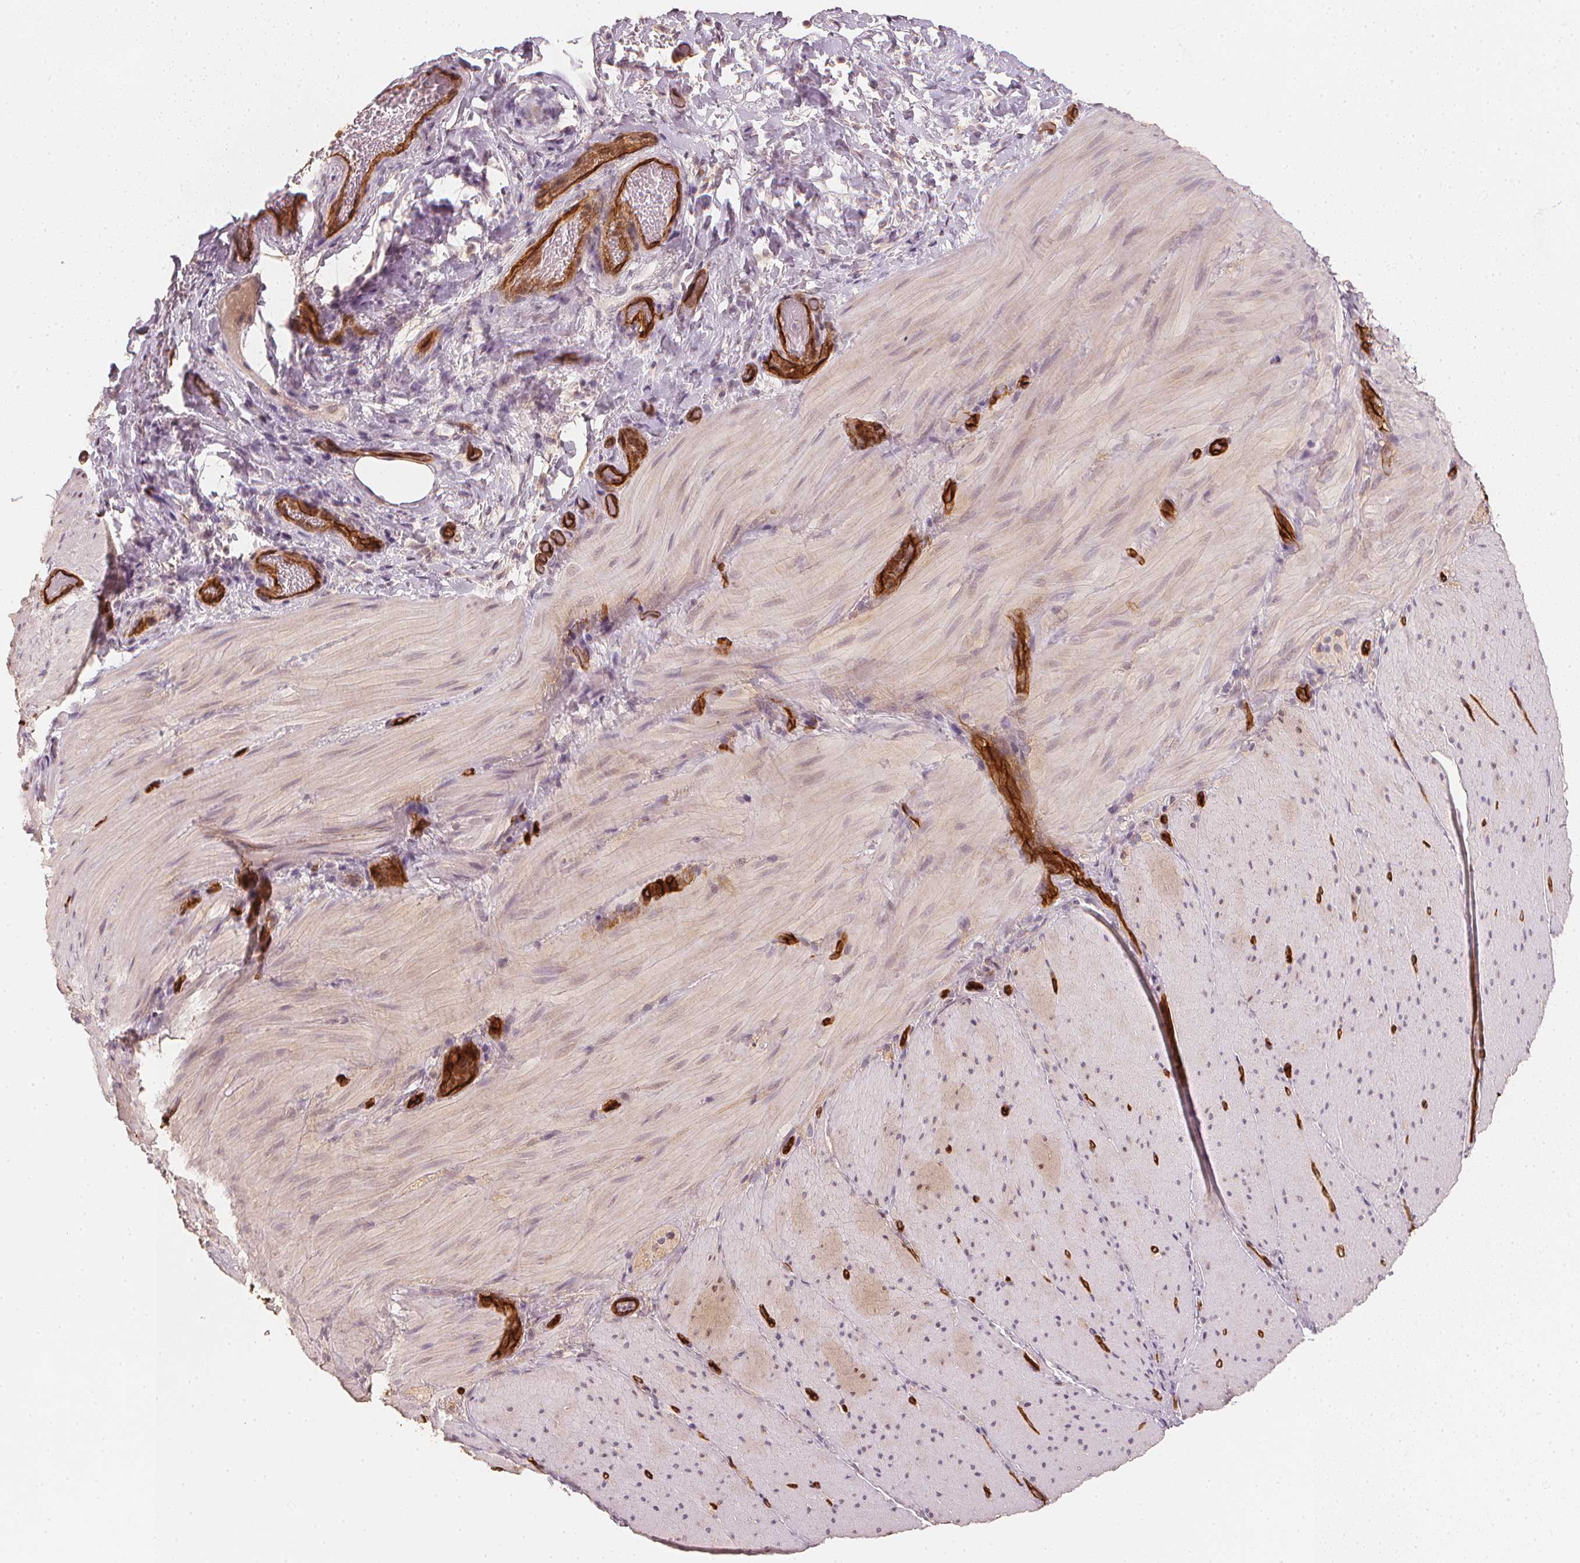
{"staining": {"intensity": "negative", "quantity": "none", "location": "none"}, "tissue": "smooth muscle", "cell_type": "Smooth muscle cells", "image_type": "normal", "snomed": [{"axis": "morphology", "description": "Normal tissue, NOS"}, {"axis": "topography", "description": "Smooth muscle"}, {"axis": "topography", "description": "Colon"}], "caption": "Protein analysis of normal smooth muscle exhibits no significant staining in smooth muscle cells. (IHC, brightfield microscopy, high magnification).", "gene": "CIB1", "patient": {"sex": "male", "age": 73}}